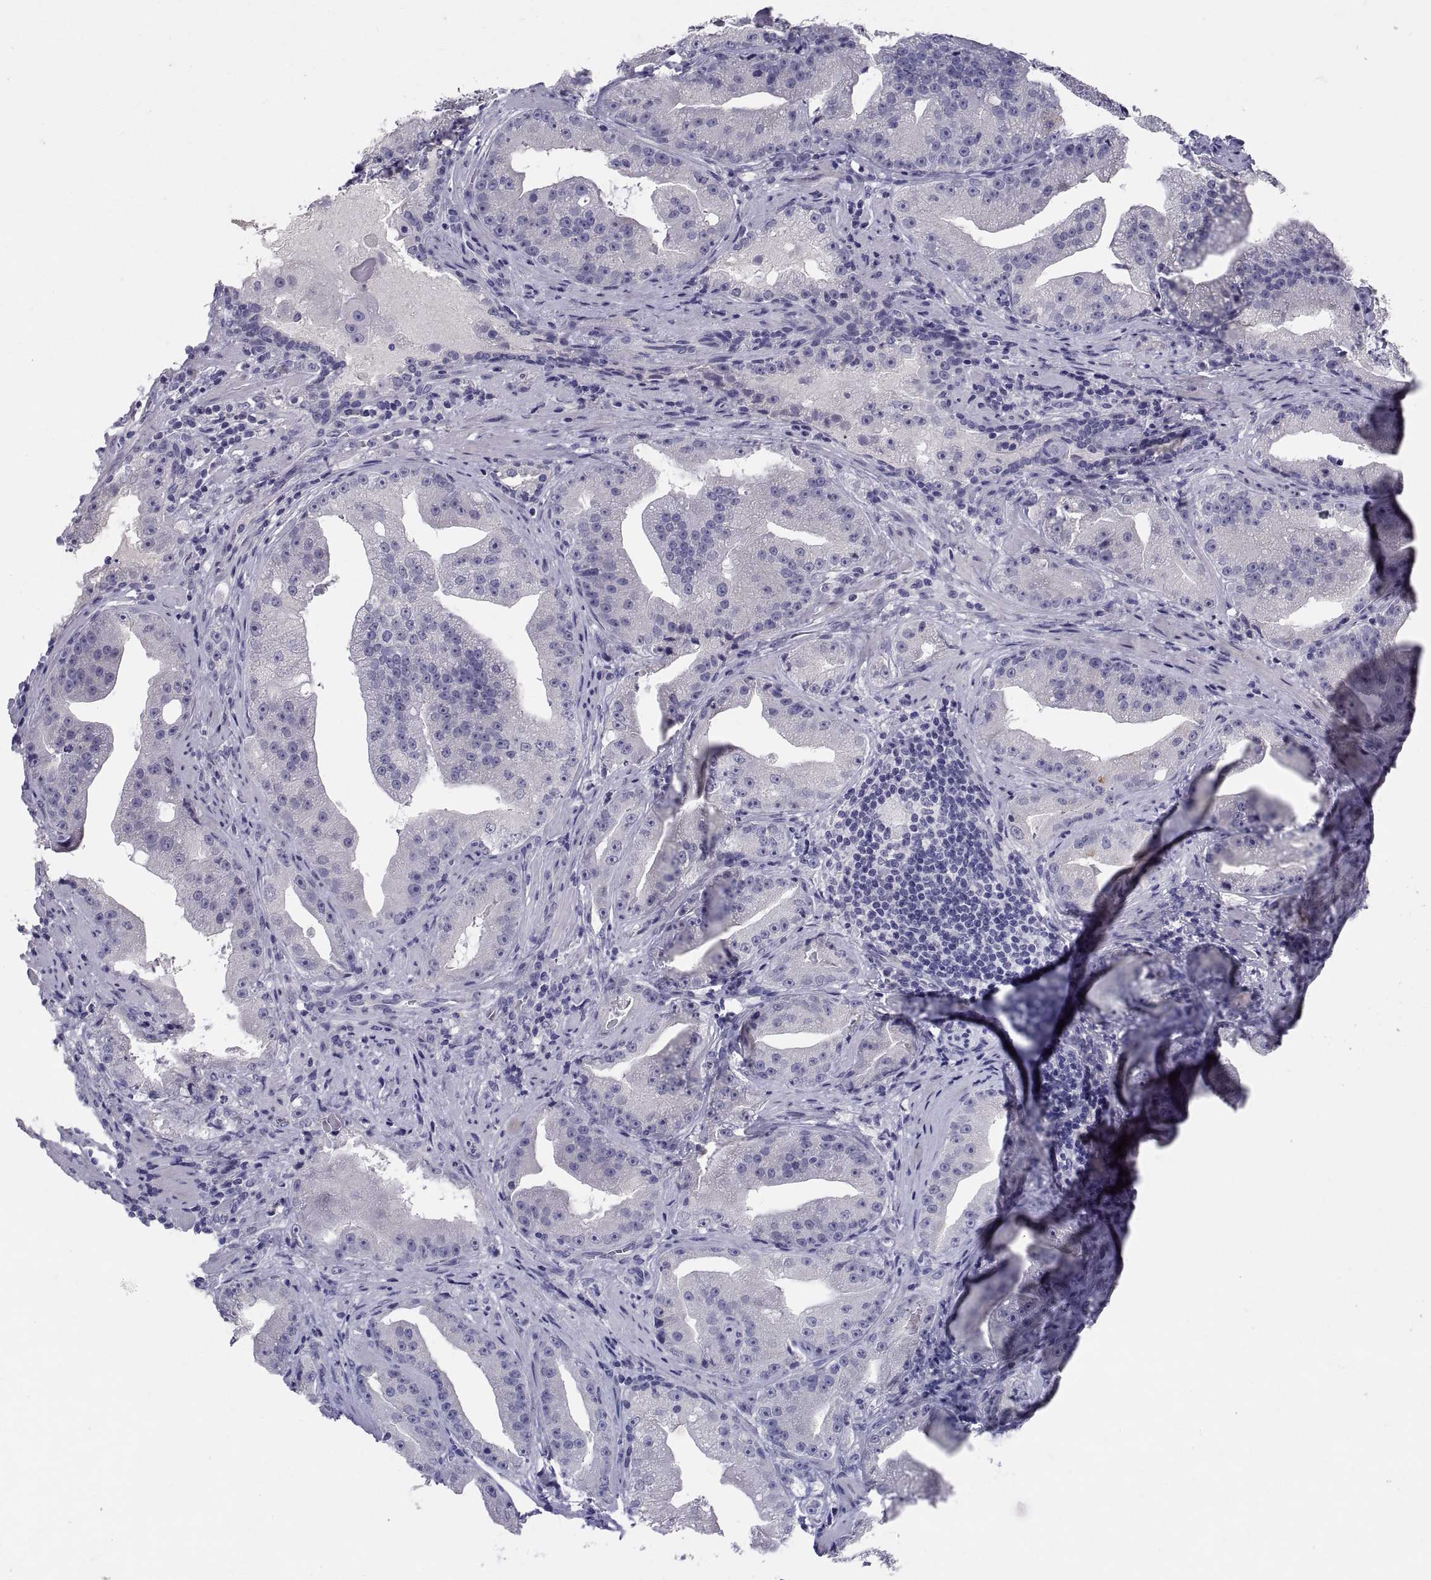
{"staining": {"intensity": "weak", "quantity": "<25%", "location": "cytoplasmic/membranous"}, "tissue": "prostate cancer", "cell_type": "Tumor cells", "image_type": "cancer", "snomed": [{"axis": "morphology", "description": "Adenocarcinoma, Low grade"}, {"axis": "topography", "description": "Prostate"}], "caption": "The immunohistochemistry (IHC) micrograph has no significant expression in tumor cells of adenocarcinoma (low-grade) (prostate) tissue.", "gene": "PTN", "patient": {"sex": "male", "age": 62}}